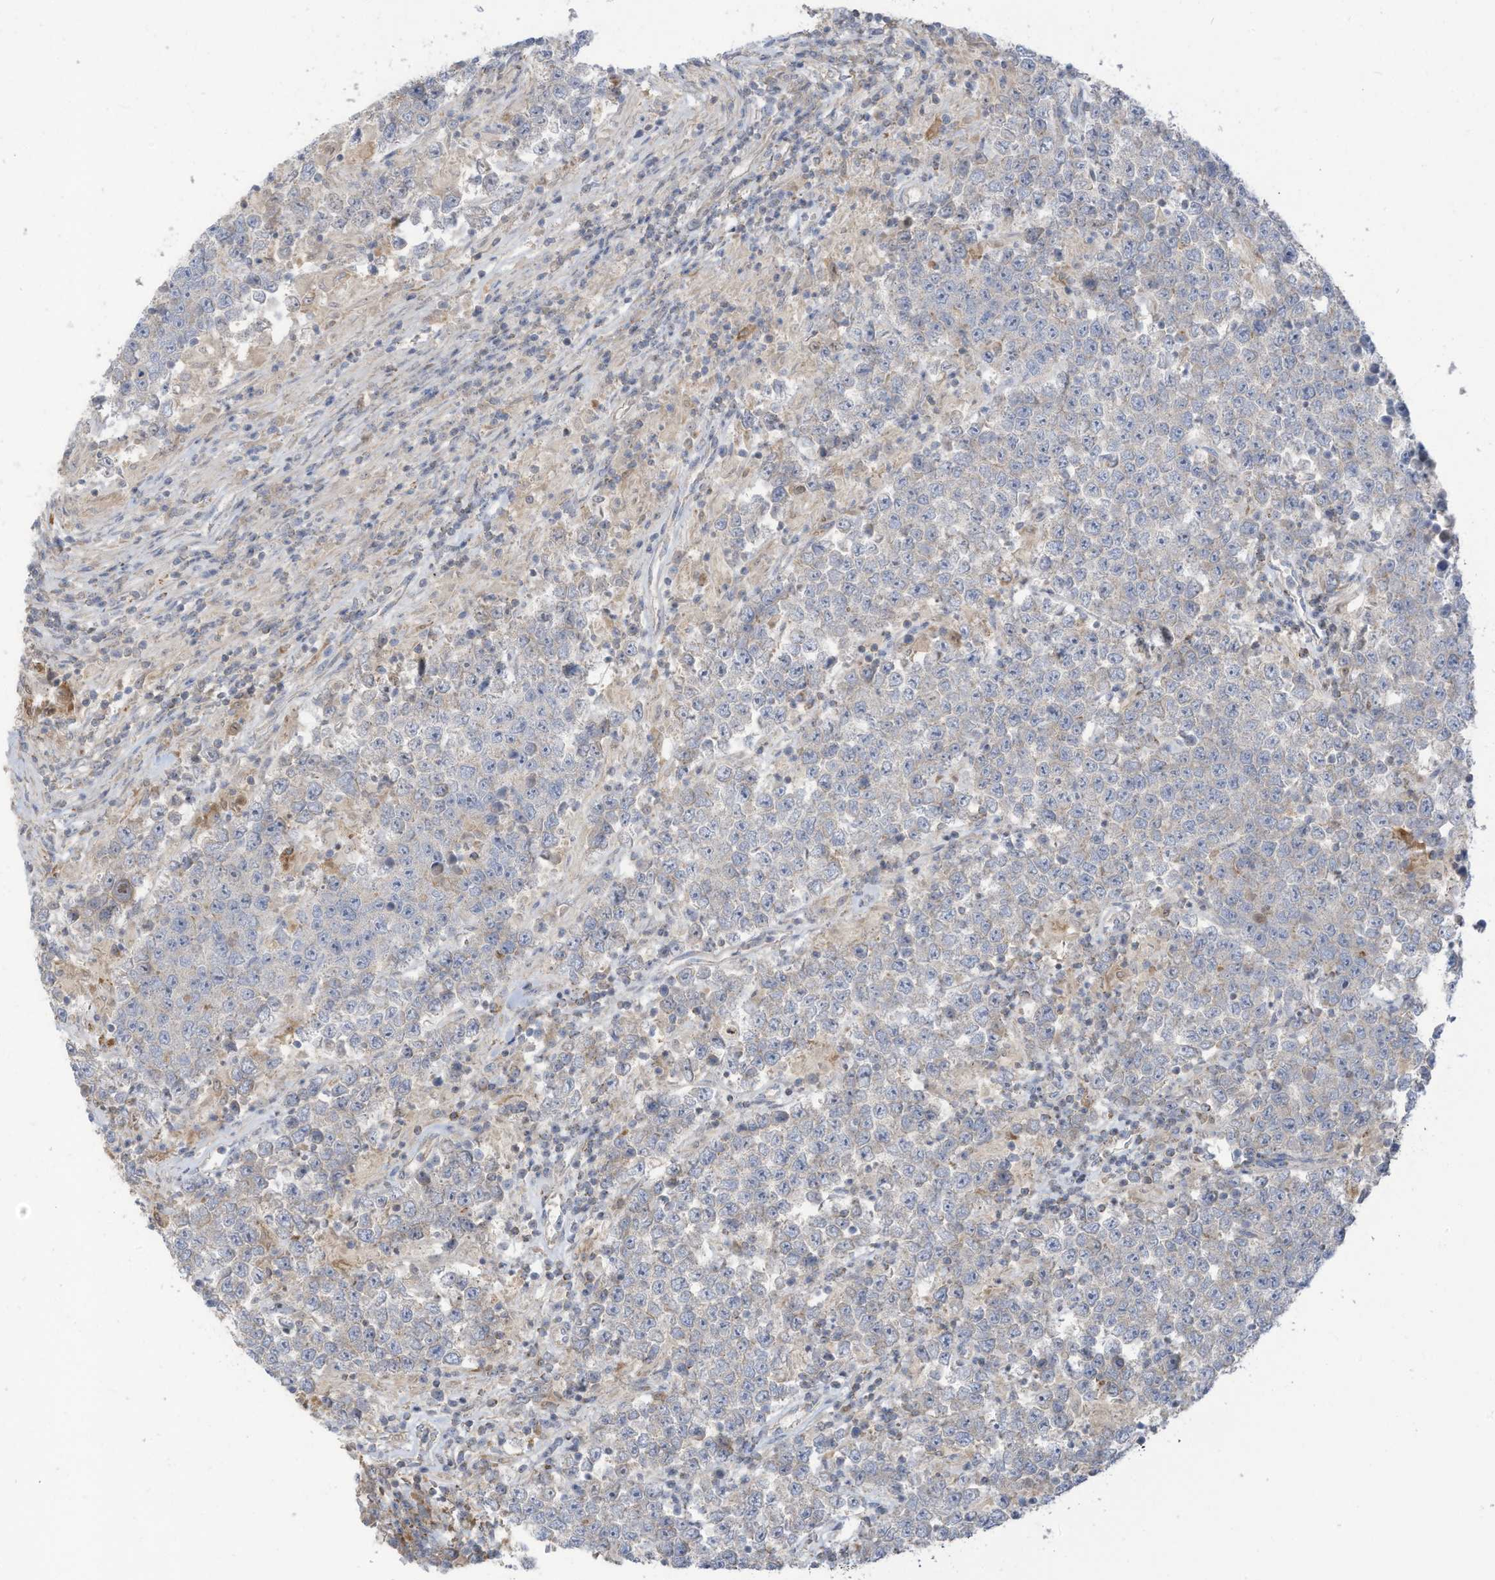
{"staining": {"intensity": "negative", "quantity": "none", "location": "none"}, "tissue": "testis cancer", "cell_type": "Tumor cells", "image_type": "cancer", "snomed": [{"axis": "morphology", "description": "Normal tissue, NOS"}, {"axis": "morphology", "description": "Urothelial carcinoma, High grade"}, {"axis": "morphology", "description": "Seminoma, NOS"}, {"axis": "morphology", "description": "Carcinoma, Embryonal, NOS"}, {"axis": "topography", "description": "Urinary bladder"}, {"axis": "topography", "description": "Testis"}], "caption": "Testis cancer (embryonal carcinoma) stained for a protein using IHC shows no expression tumor cells.", "gene": "GTPBP2", "patient": {"sex": "male", "age": 41}}